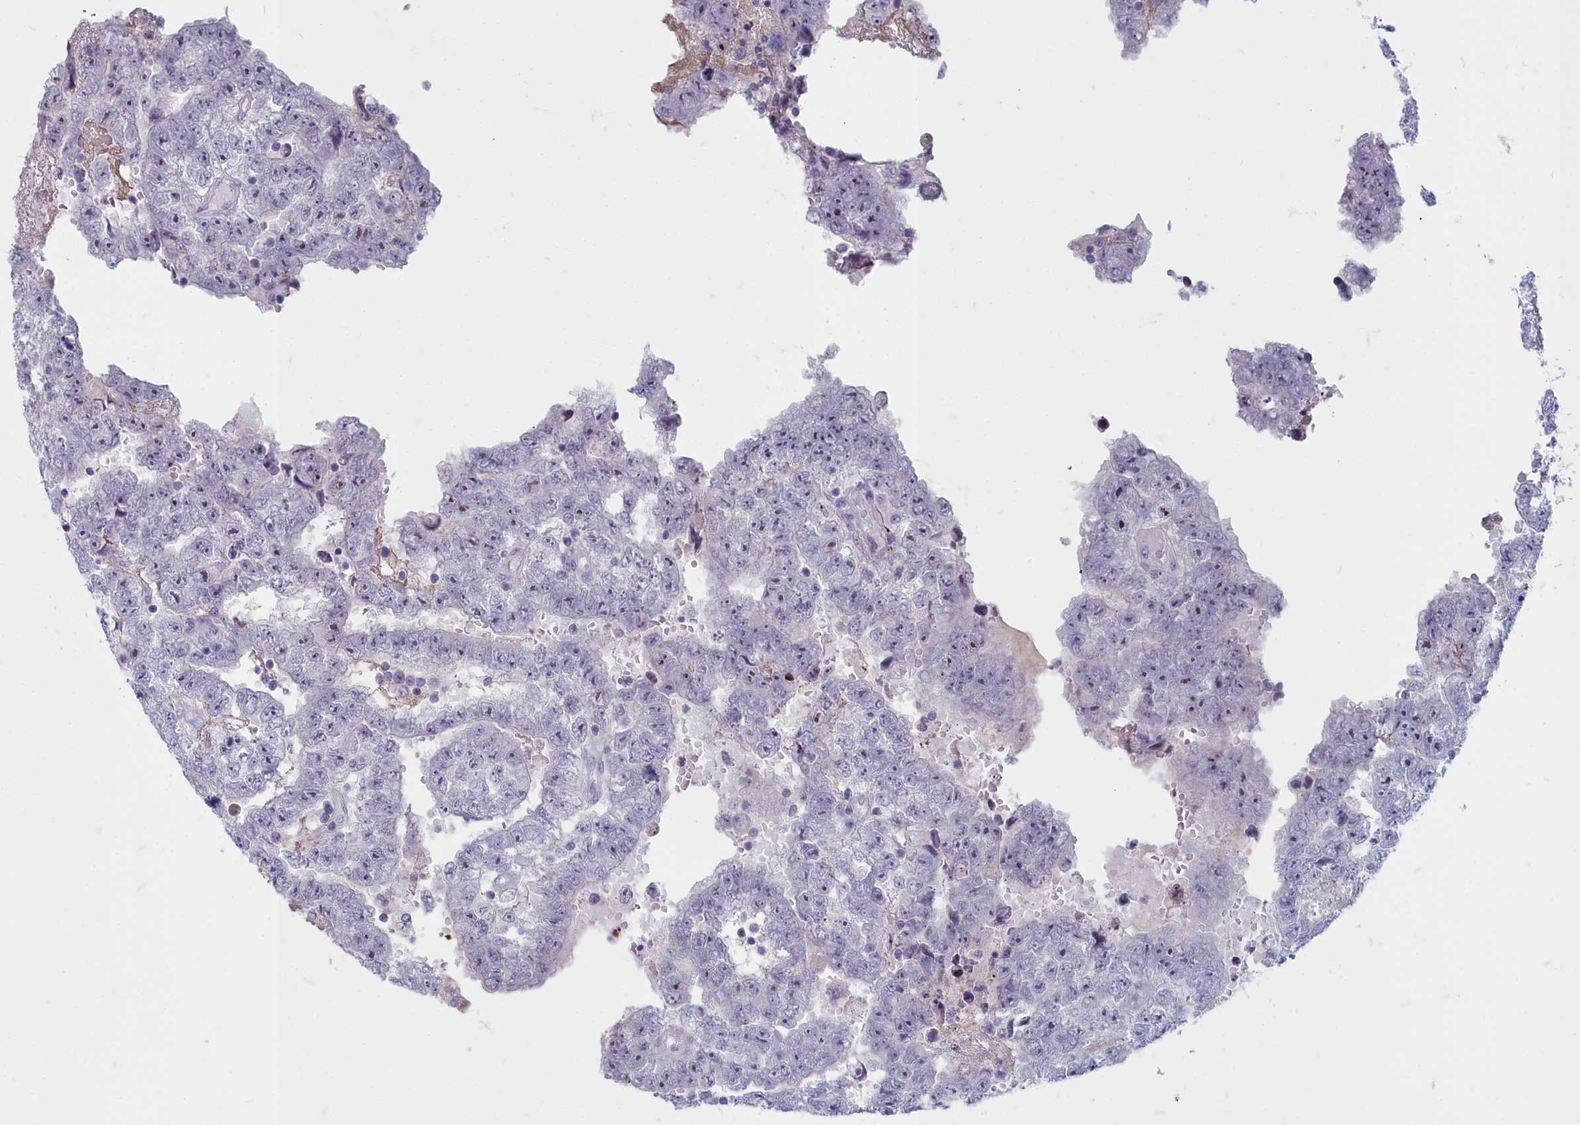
{"staining": {"intensity": "moderate", "quantity": "<25%", "location": "nuclear"}, "tissue": "testis cancer", "cell_type": "Tumor cells", "image_type": "cancer", "snomed": [{"axis": "morphology", "description": "Carcinoma, Embryonal, NOS"}, {"axis": "topography", "description": "Testis"}], "caption": "The photomicrograph shows staining of embryonal carcinoma (testis), revealing moderate nuclear protein staining (brown color) within tumor cells.", "gene": "INSYN2A", "patient": {"sex": "male", "age": 25}}